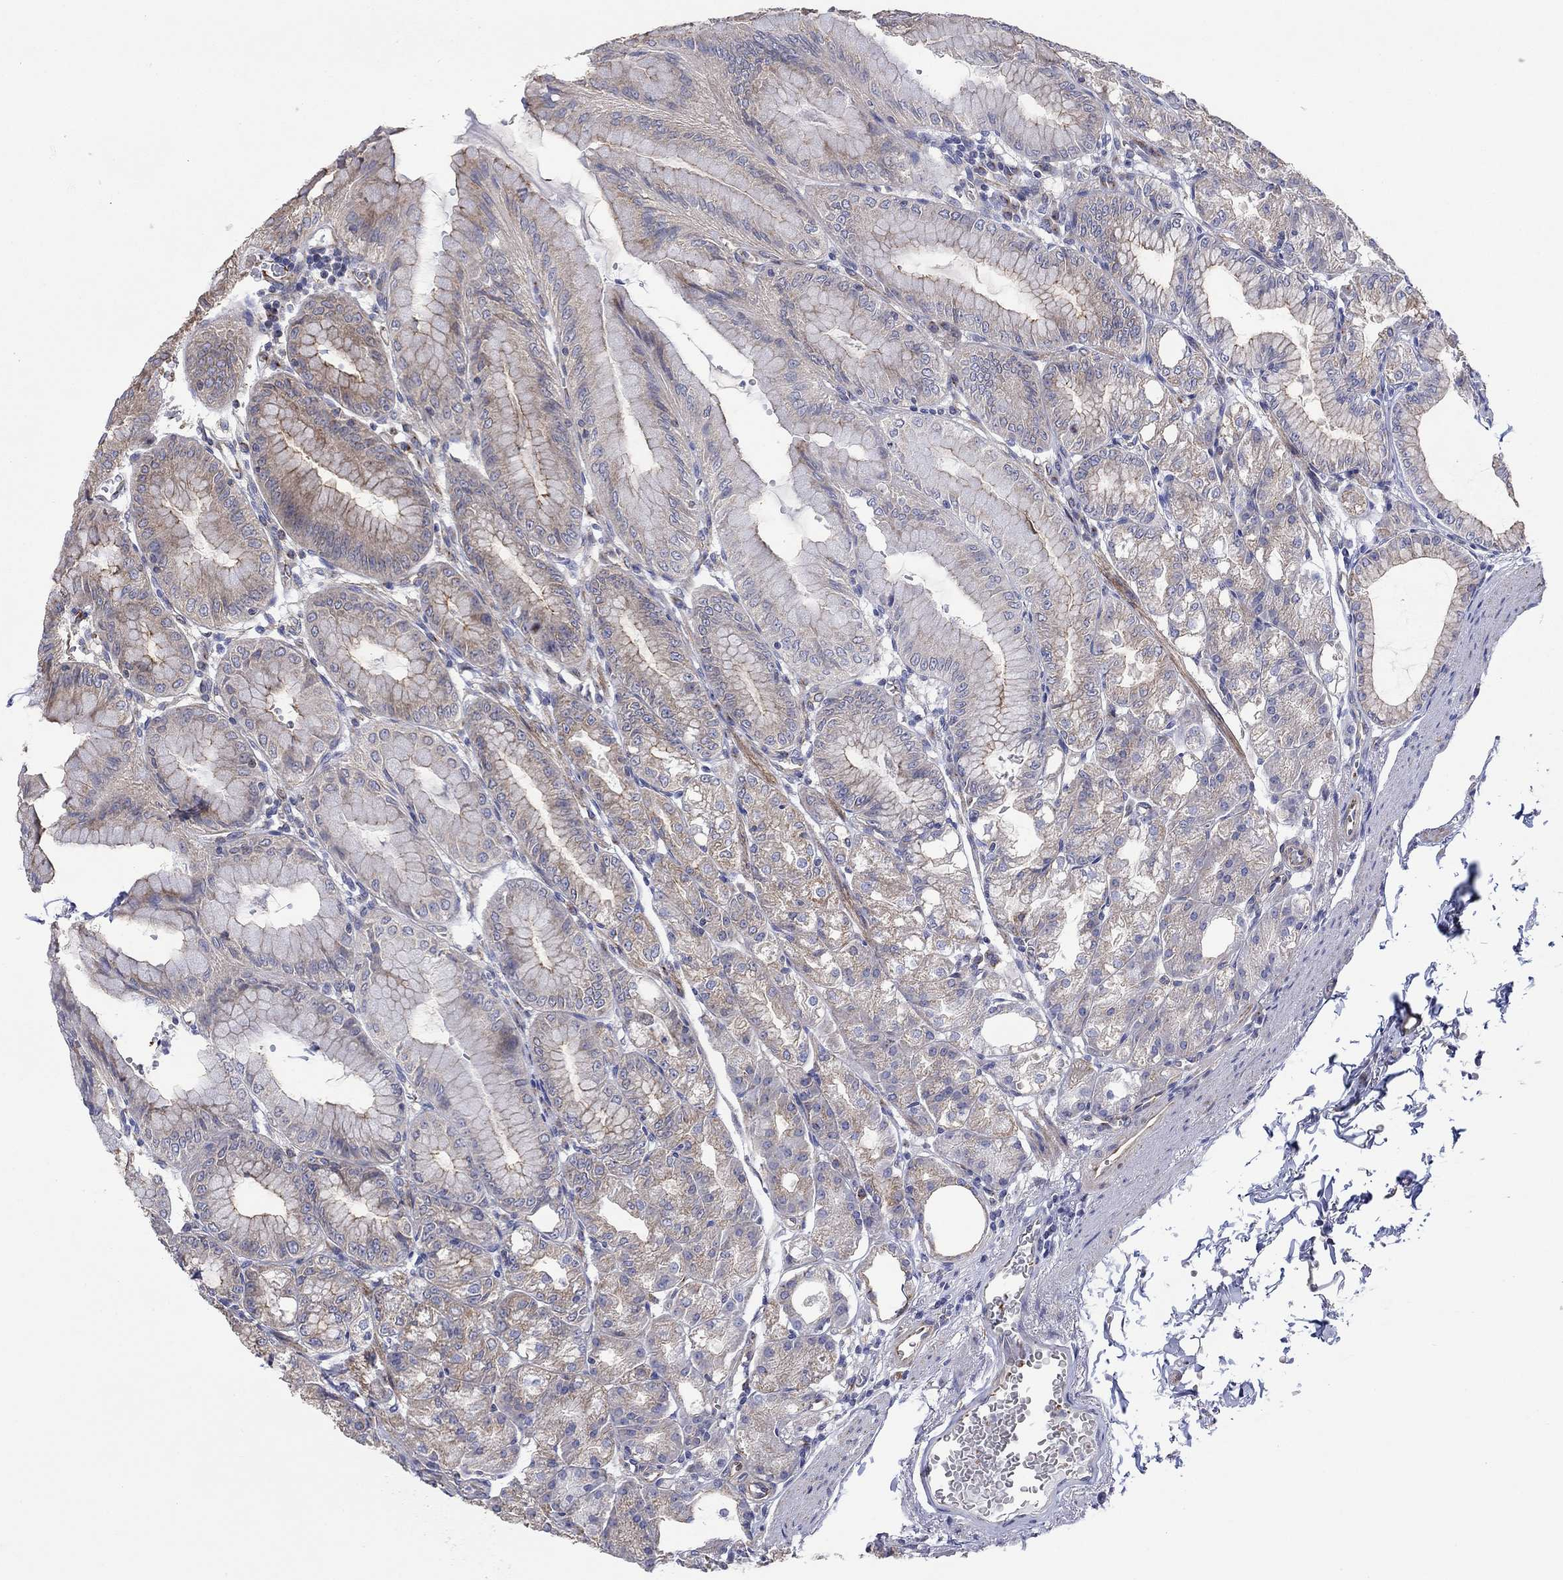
{"staining": {"intensity": "strong", "quantity": "<25%", "location": "cytoplasmic/membranous"}, "tissue": "stomach", "cell_type": "Glandular cells", "image_type": "normal", "snomed": [{"axis": "morphology", "description": "Normal tissue, NOS"}, {"axis": "topography", "description": "Stomach"}], "caption": "Brown immunohistochemical staining in normal human stomach exhibits strong cytoplasmic/membranous positivity in approximately <25% of glandular cells.", "gene": "TPRN", "patient": {"sex": "male", "age": 71}}